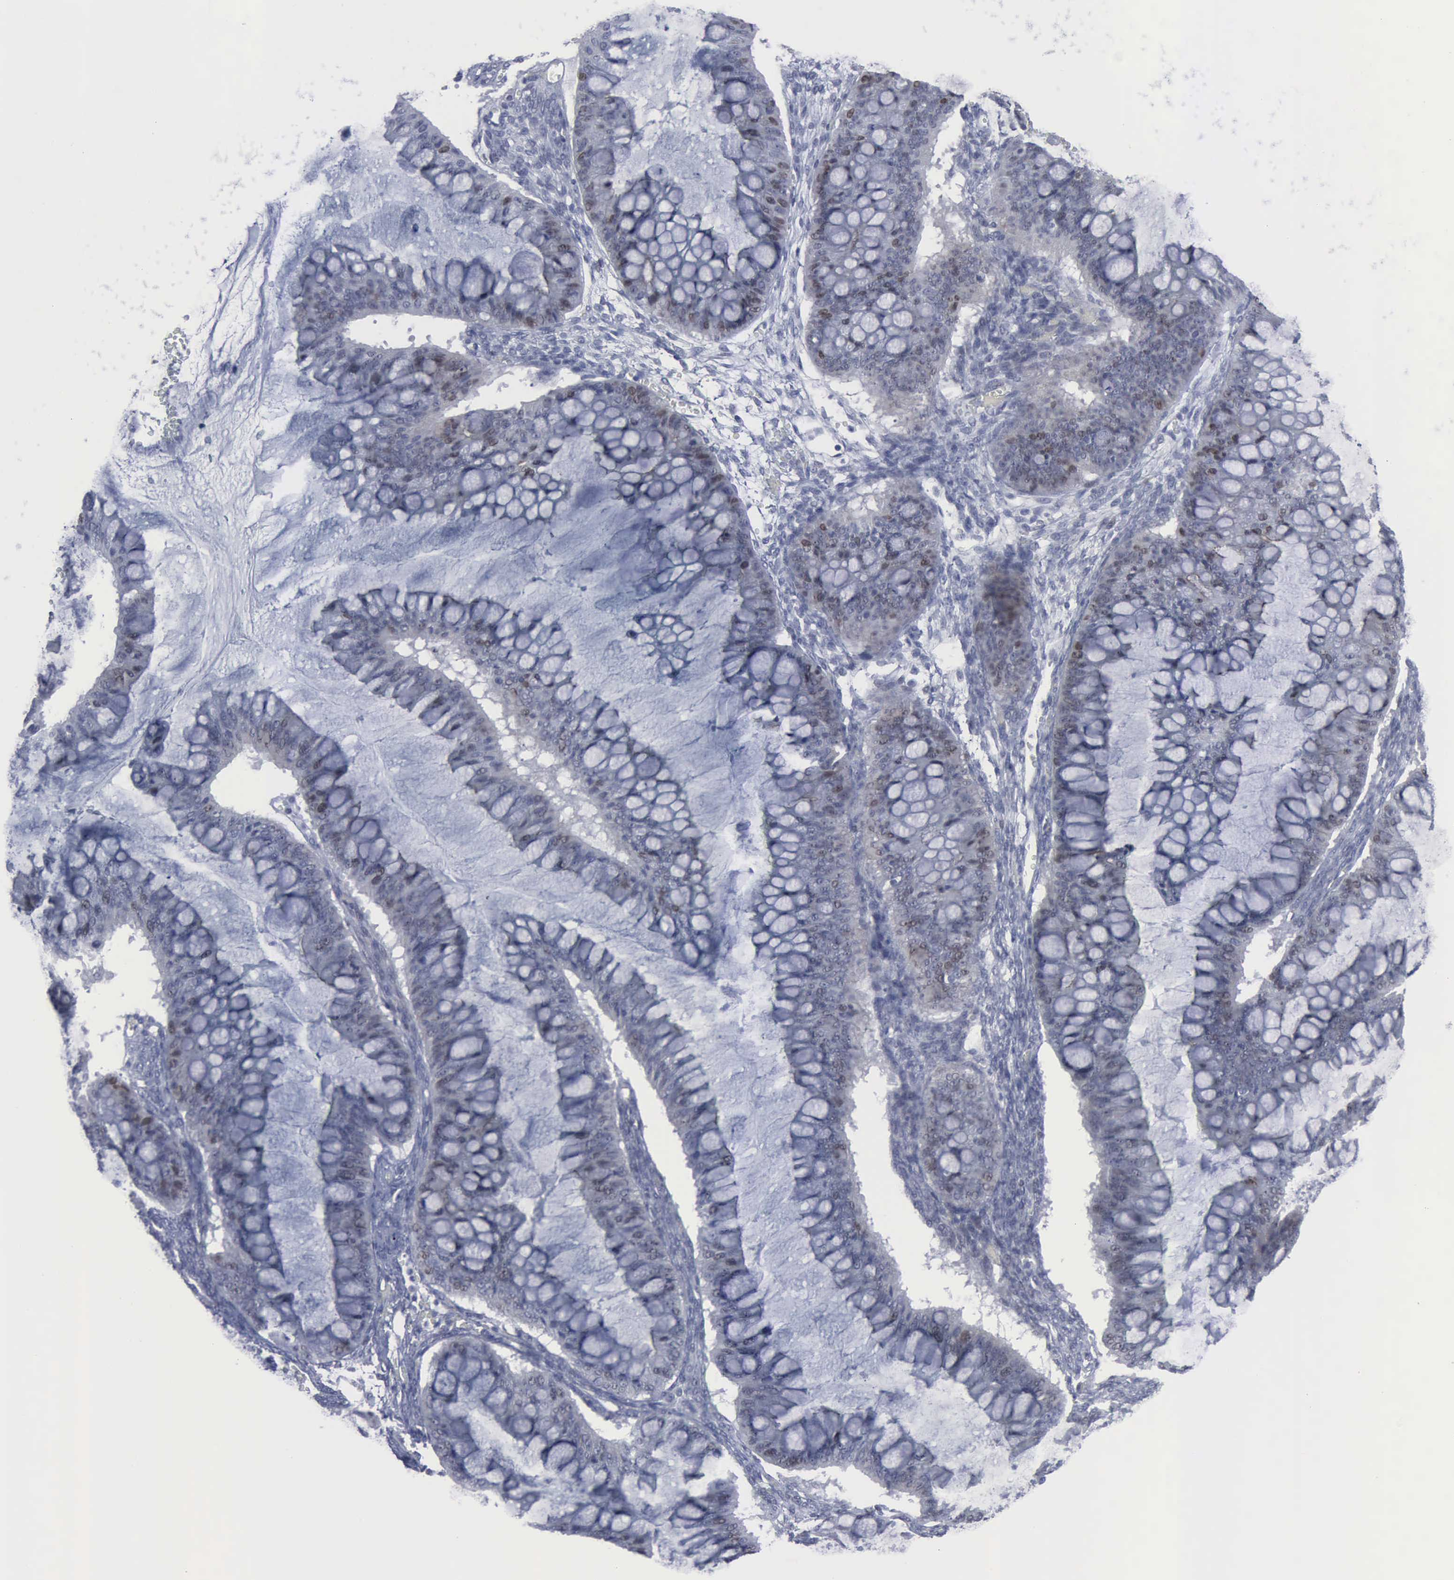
{"staining": {"intensity": "weak", "quantity": "<25%", "location": "nuclear"}, "tissue": "ovarian cancer", "cell_type": "Tumor cells", "image_type": "cancer", "snomed": [{"axis": "morphology", "description": "Cystadenocarcinoma, mucinous, NOS"}, {"axis": "topography", "description": "Ovary"}], "caption": "Tumor cells are negative for brown protein staining in mucinous cystadenocarcinoma (ovarian).", "gene": "MCM5", "patient": {"sex": "female", "age": 73}}